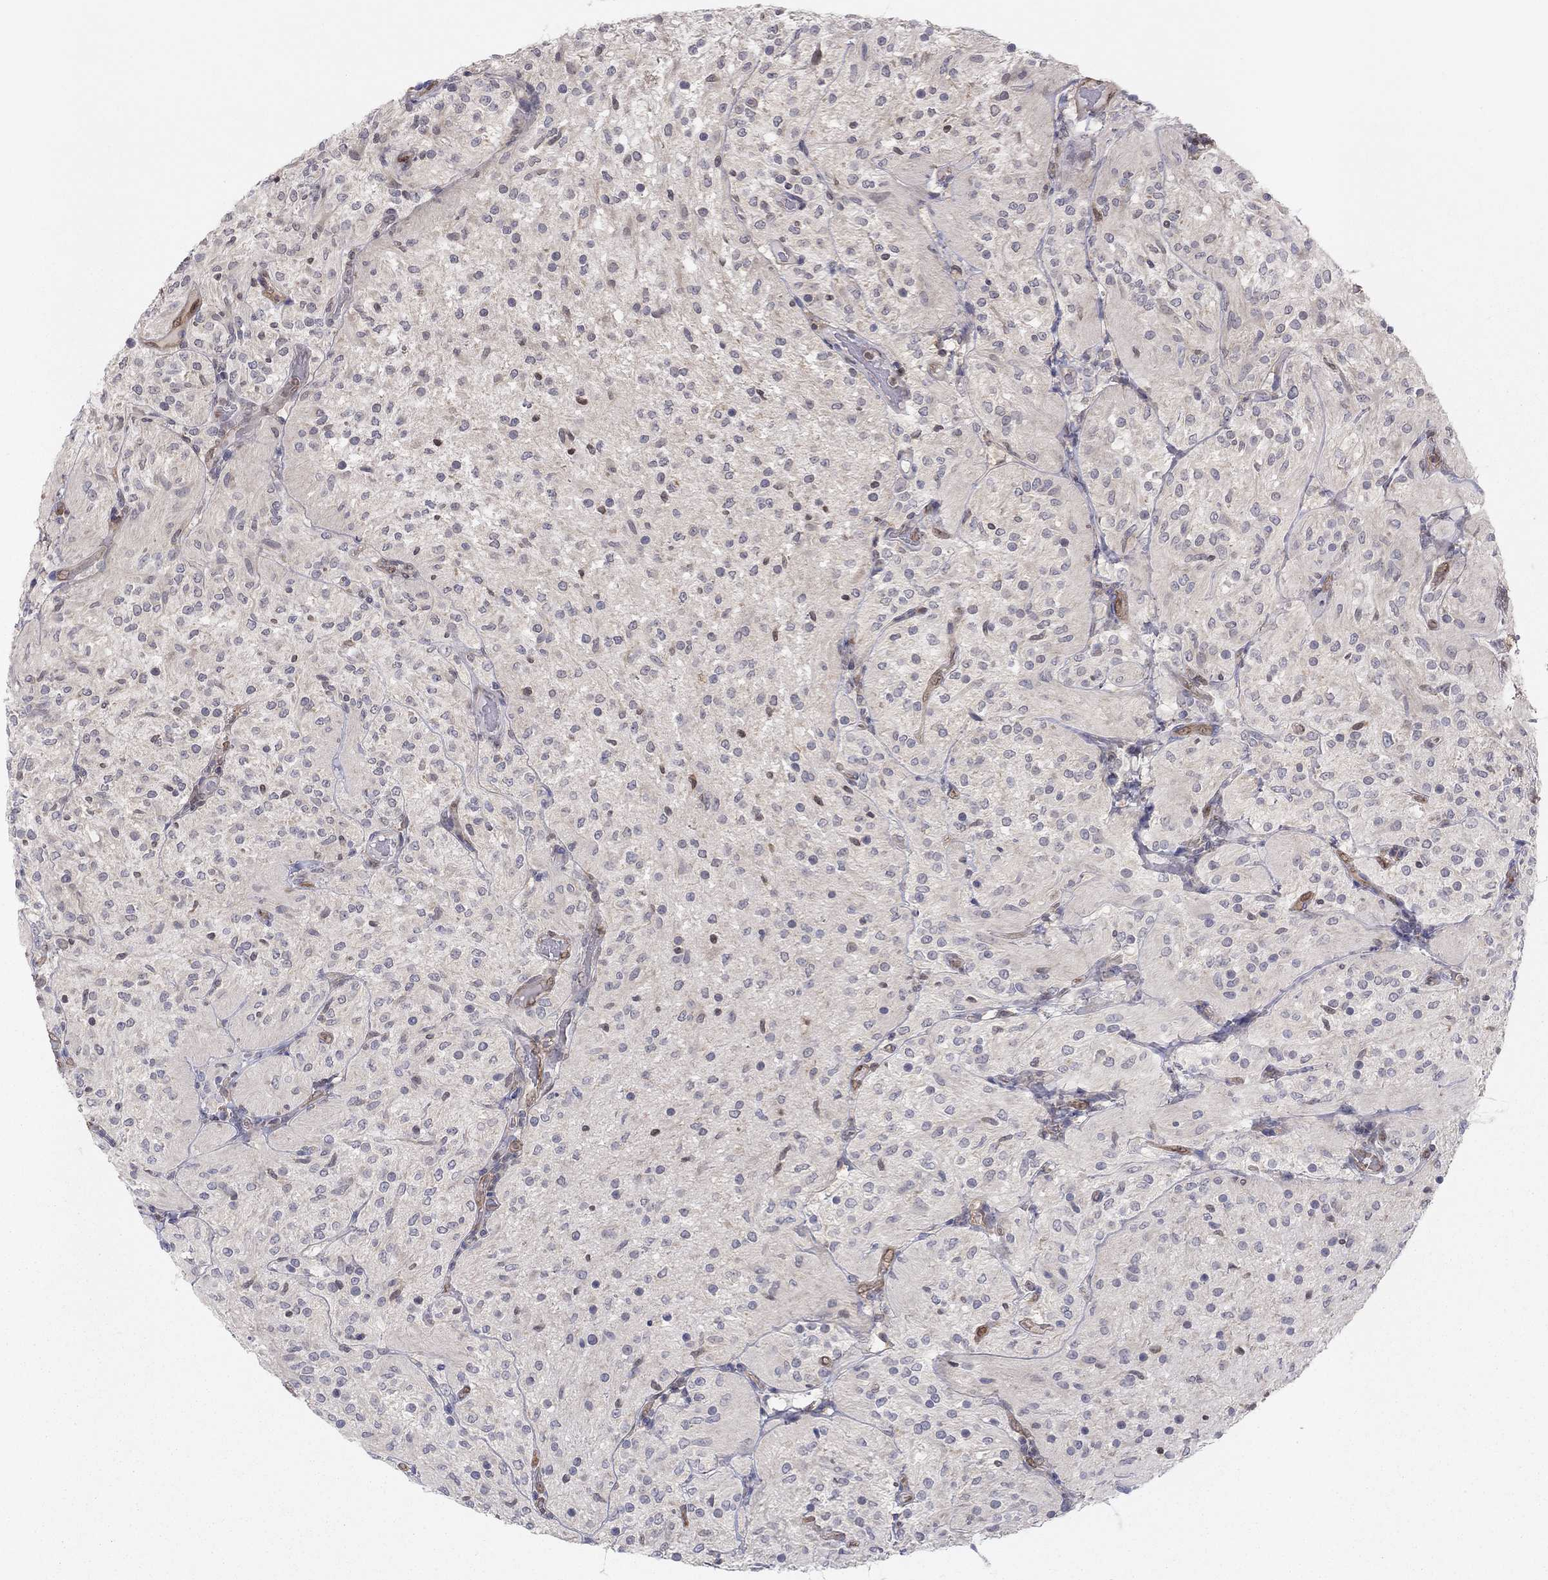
{"staining": {"intensity": "negative", "quantity": "none", "location": "none"}, "tissue": "glioma", "cell_type": "Tumor cells", "image_type": "cancer", "snomed": [{"axis": "morphology", "description": "Glioma, malignant, Low grade"}, {"axis": "topography", "description": "Brain"}], "caption": "Tumor cells are negative for brown protein staining in glioma.", "gene": "PDXK", "patient": {"sex": "male", "age": 3}}